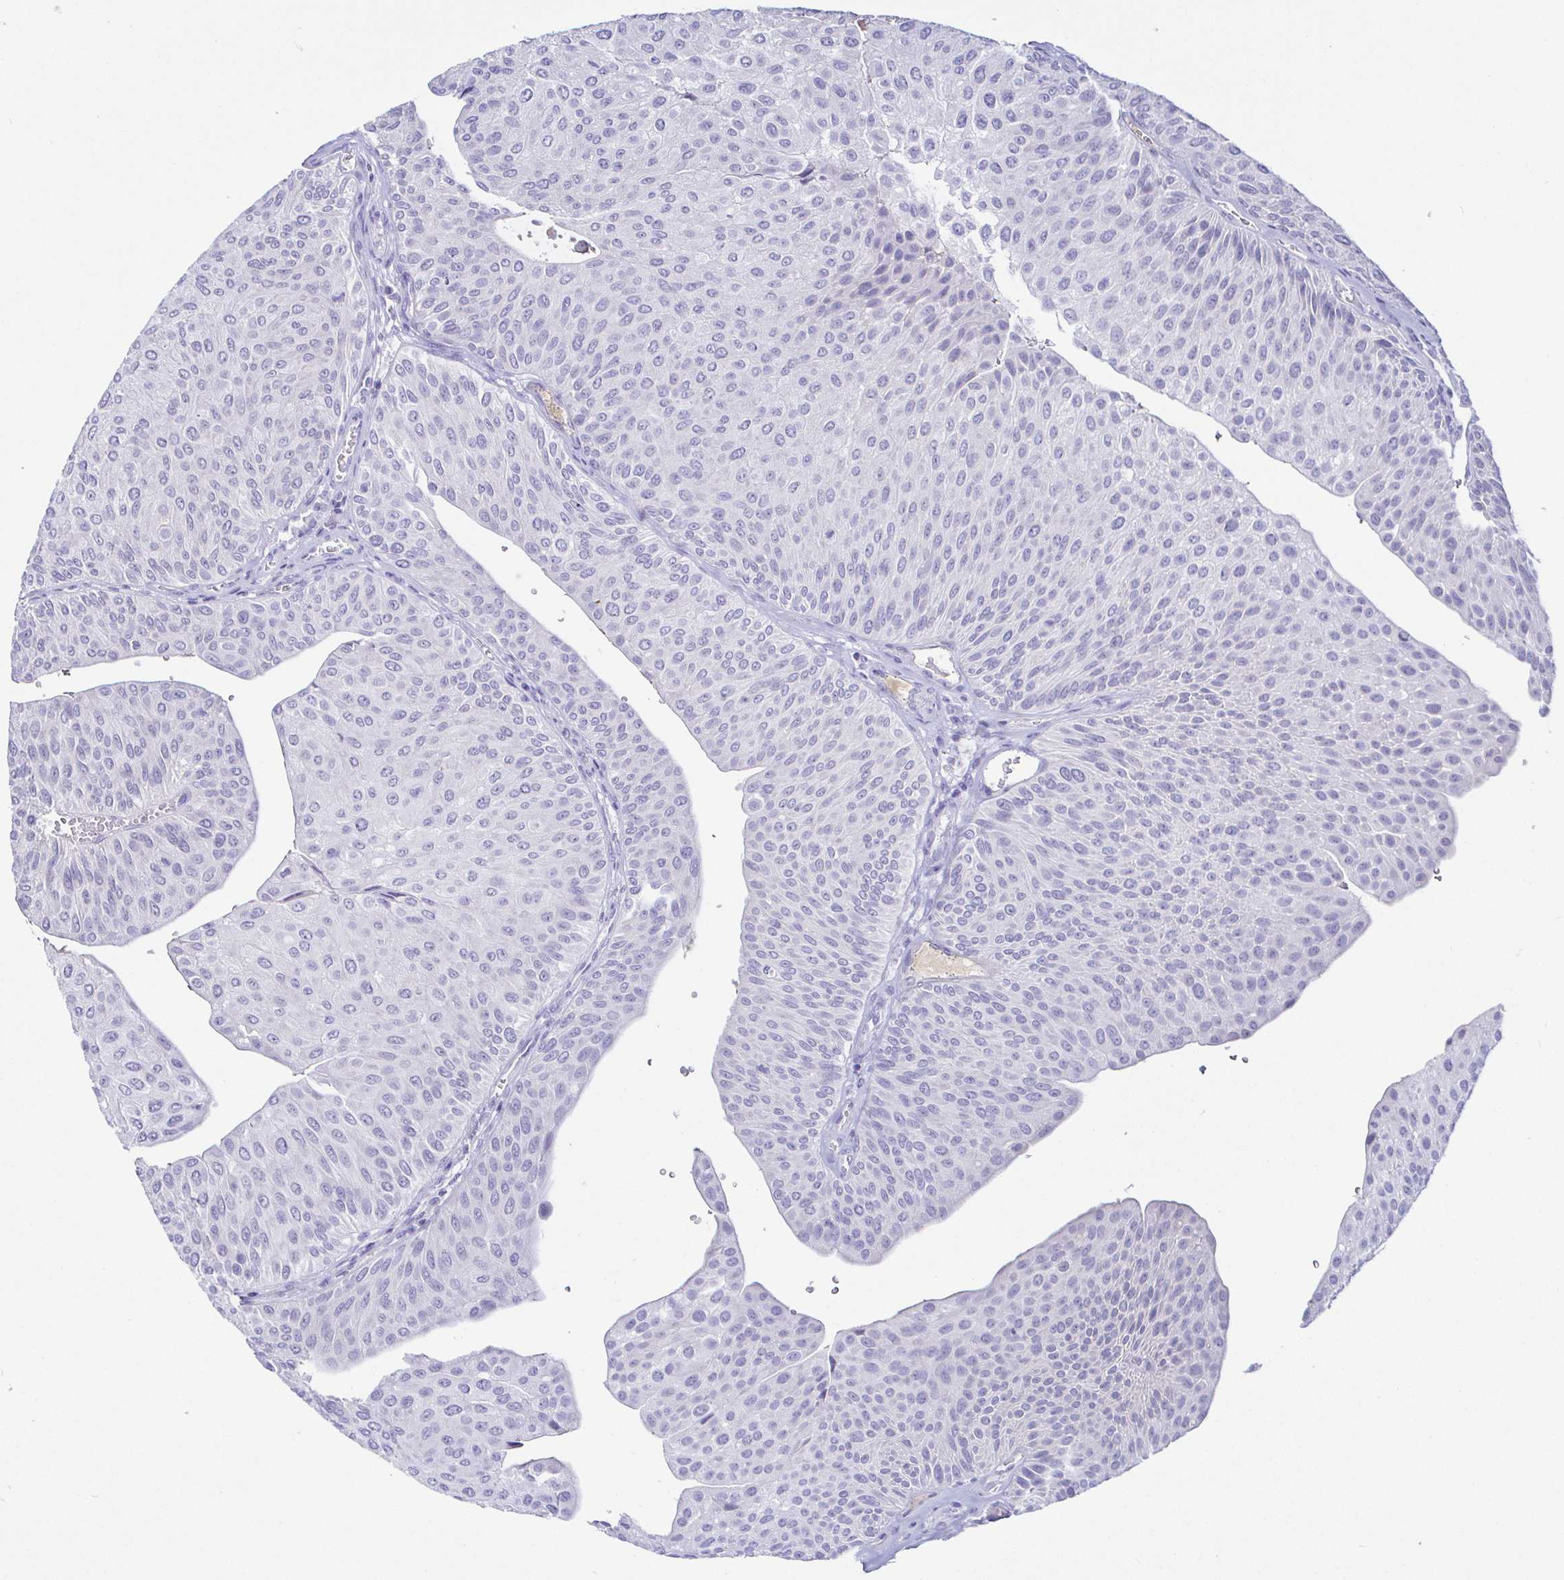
{"staining": {"intensity": "negative", "quantity": "none", "location": "none"}, "tissue": "urothelial cancer", "cell_type": "Tumor cells", "image_type": "cancer", "snomed": [{"axis": "morphology", "description": "Urothelial carcinoma, NOS"}, {"axis": "topography", "description": "Urinary bladder"}], "caption": "Tumor cells show no significant protein positivity in urothelial cancer.", "gene": "SAA4", "patient": {"sex": "male", "age": 67}}